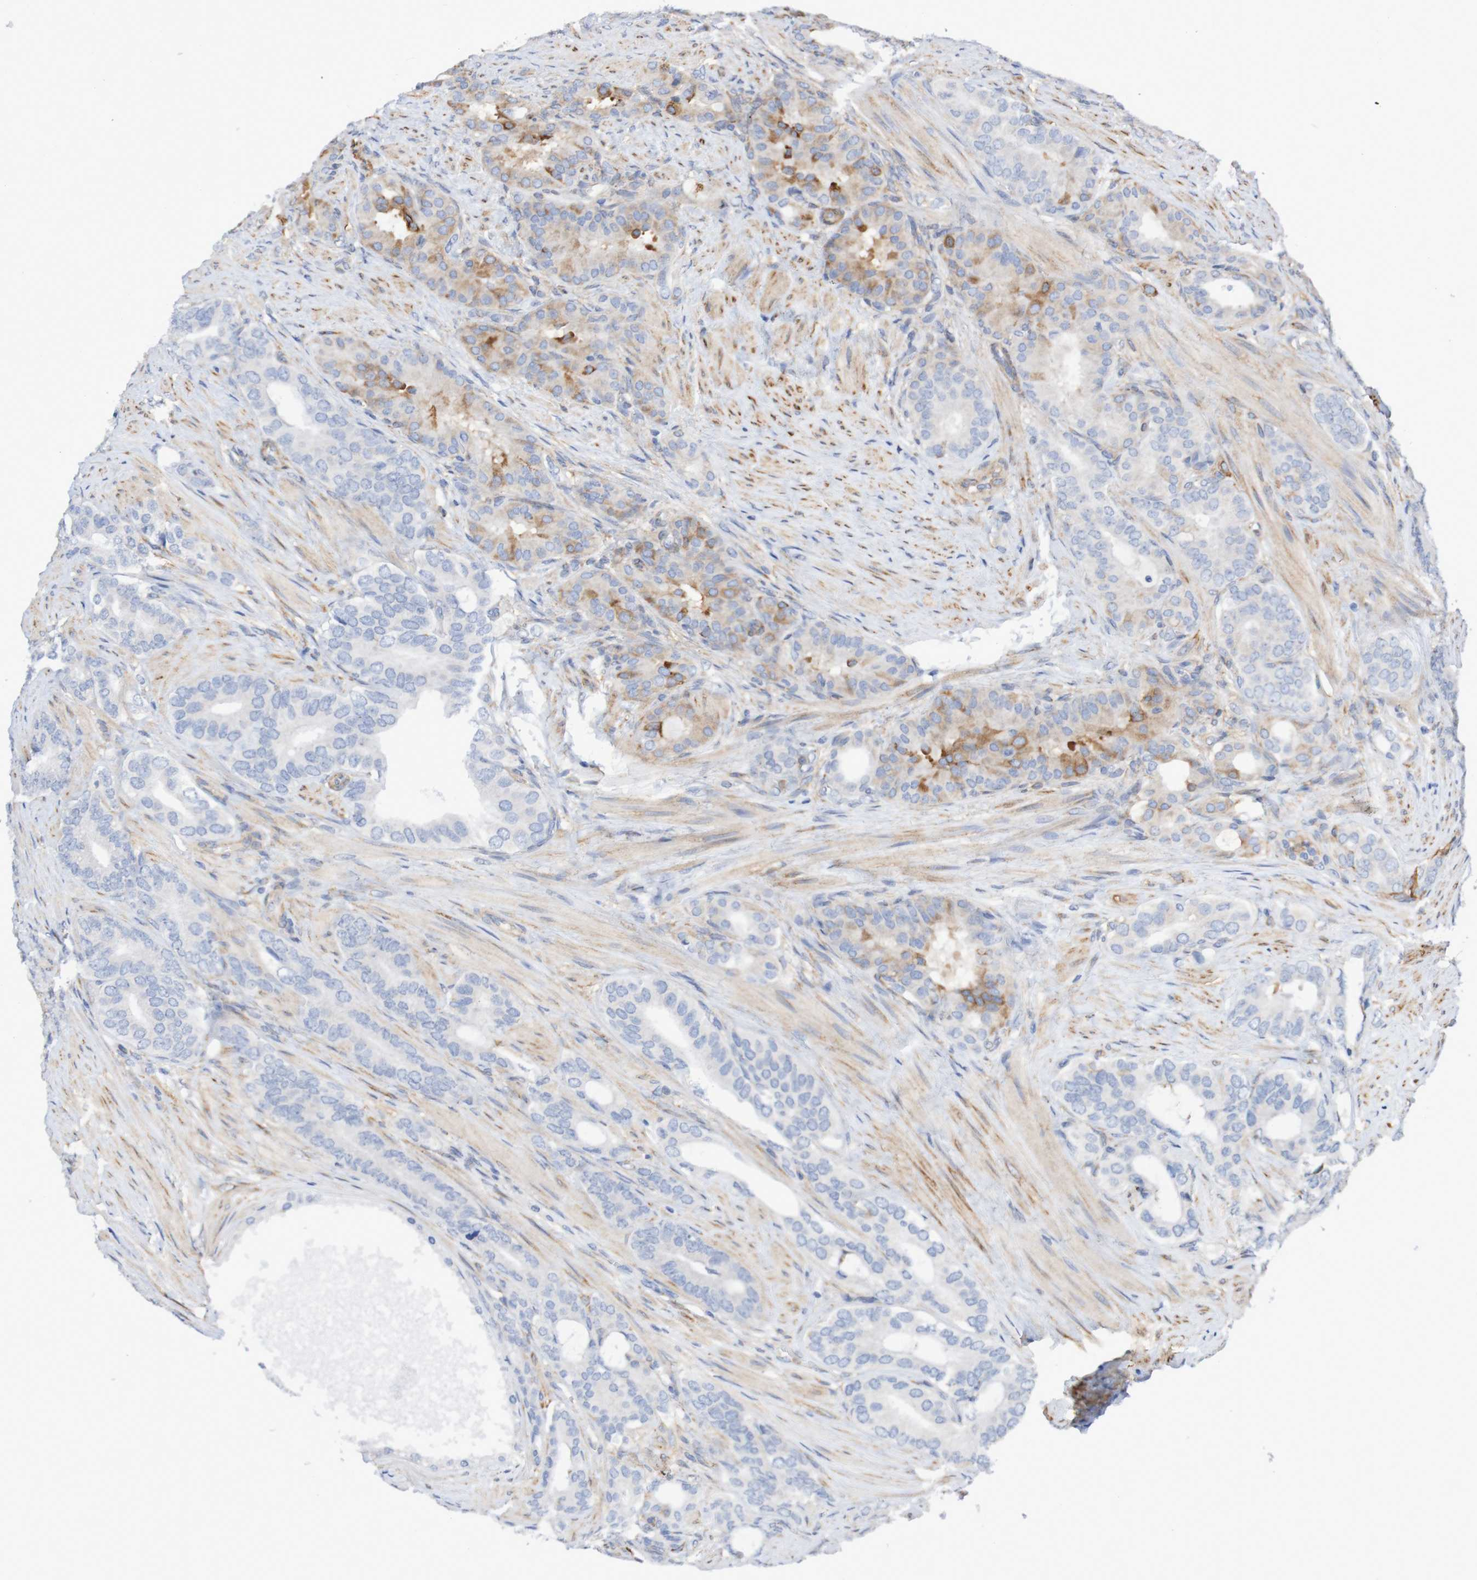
{"staining": {"intensity": "moderate", "quantity": "<25%", "location": "cytoplasmic/membranous"}, "tissue": "prostate cancer", "cell_type": "Tumor cells", "image_type": "cancer", "snomed": [{"axis": "morphology", "description": "Adenocarcinoma, Low grade"}, {"axis": "topography", "description": "Prostate"}], "caption": "A micrograph showing moderate cytoplasmic/membranous expression in approximately <25% of tumor cells in prostate cancer, as visualized by brown immunohistochemical staining.", "gene": "SCRG1", "patient": {"sex": "male", "age": 63}}